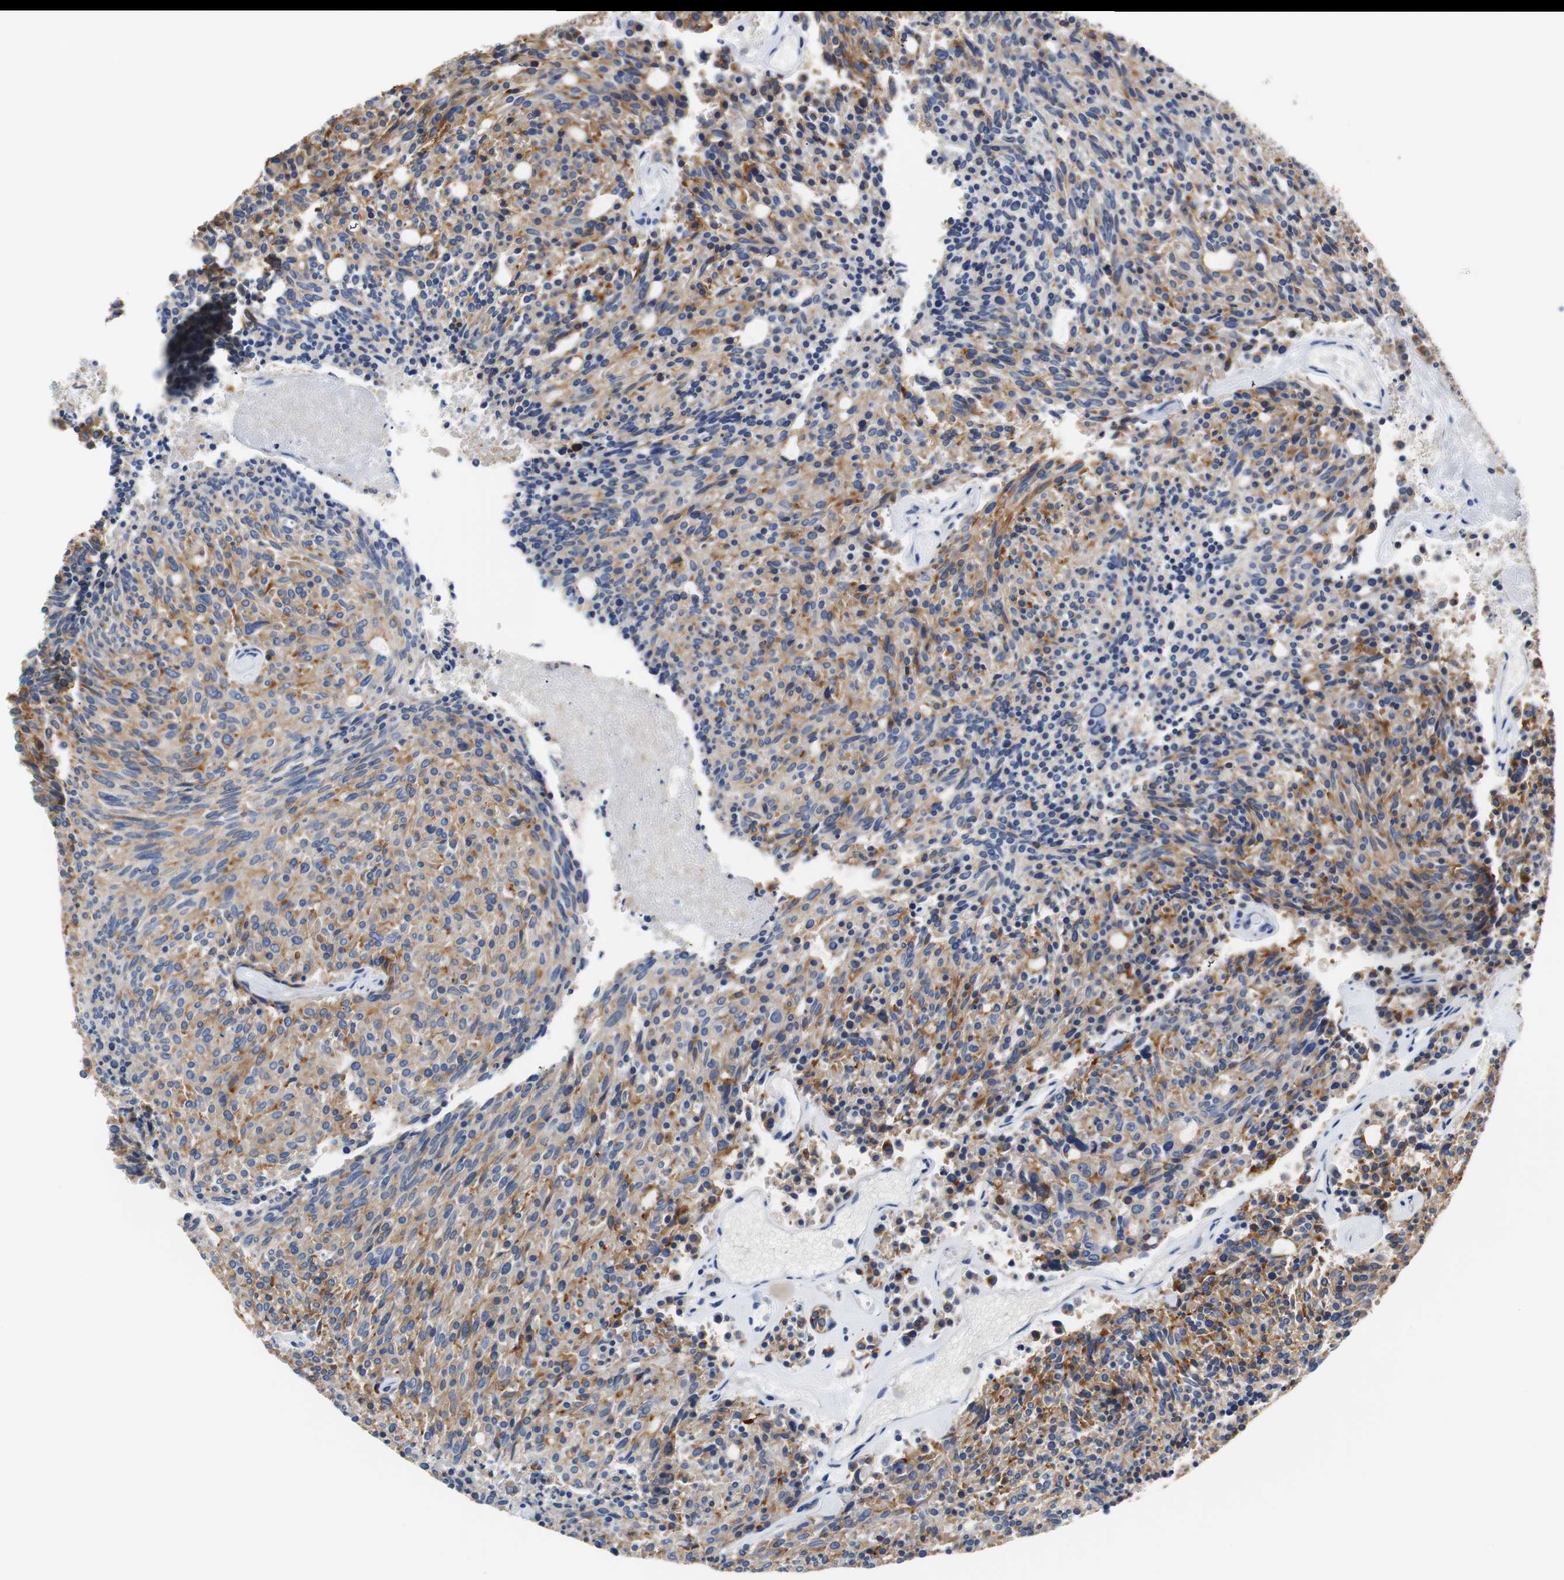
{"staining": {"intensity": "moderate", "quantity": ">75%", "location": "cytoplasmic/membranous"}, "tissue": "carcinoid", "cell_type": "Tumor cells", "image_type": "cancer", "snomed": [{"axis": "morphology", "description": "Carcinoid, malignant, NOS"}, {"axis": "topography", "description": "Pancreas"}], "caption": "A micrograph of carcinoid stained for a protein reveals moderate cytoplasmic/membranous brown staining in tumor cells.", "gene": "VAMP8", "patient": {"sex": "female", "age": 54}}